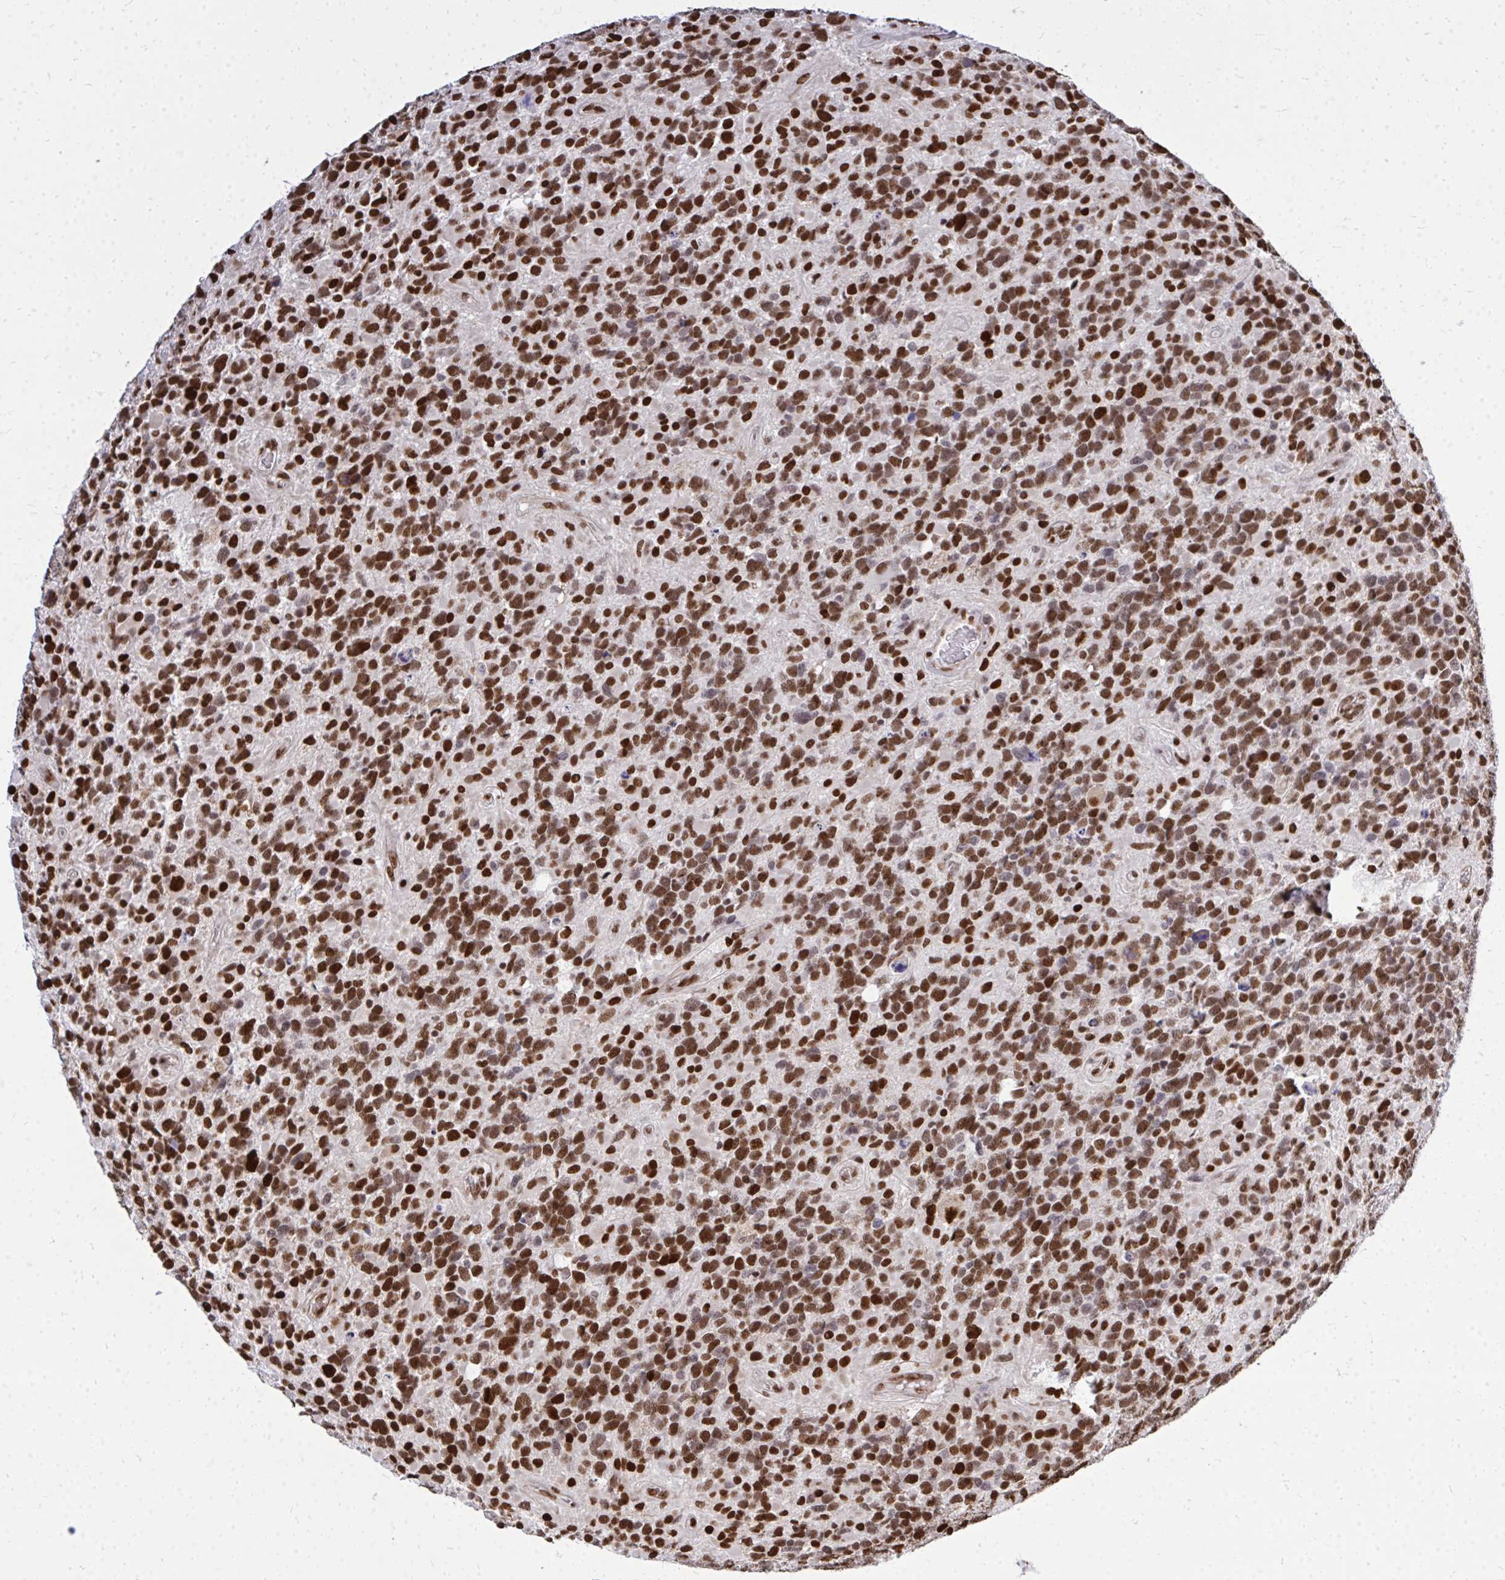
{"staining": {"intensity": "strong", "quantity": ">75%", "location": "nuclear"}, "tissue": "glioma", "cell_type": "Tumor cells", "image_type": "cancer", "snomed": [{"axis": "morphology", "description": "Glioma, malignant, High grade"}, {"axis": "topography", "description": "Brain"}], "caption": "A brown stain labels strong nuclear expression of a protein in glioma tumor cells.", "gene": "TBL1Y", "patient": {"sex": "female", "age": 40}}